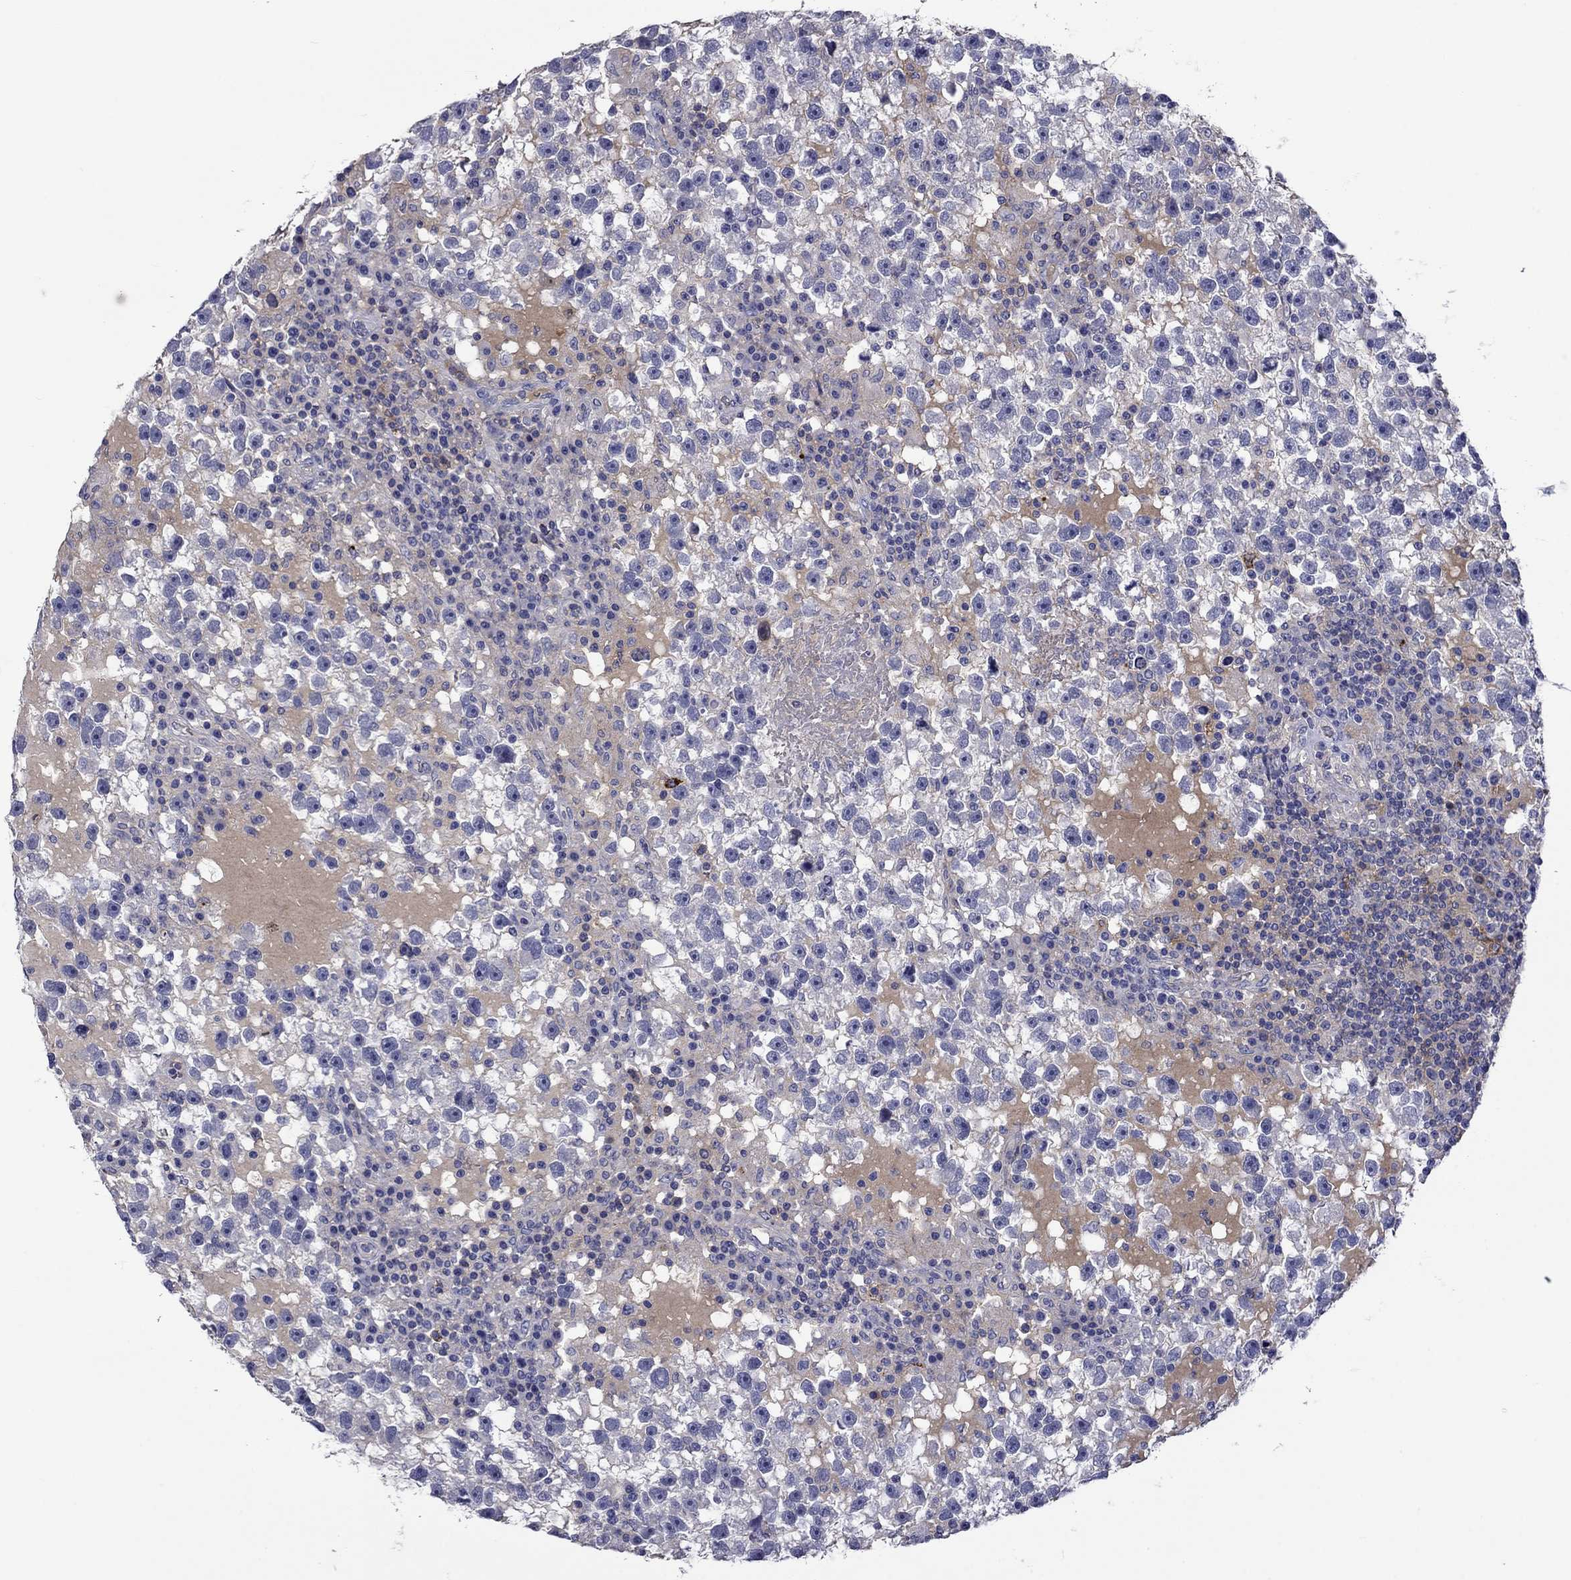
{"staining": {"intensity": "negative", "quantity": "none", "location": "none"}, "tissue": "testis cancer", "cell_type": "Tumor cells", "image_type": "cancer", "snomed": [{"axis": "morphology", "description": "Seminoma, NOS"}, {"axis": "topography", "description": "Testis"}], "caption": "Immunohistochemical staining of testis seminoma displays no significant staining in tumor cells. The staining was performed using DAB to visualize the protein expression in brown, while the nuclei were stained in blue with hematoxylin (Magnification: 20x).", "gene": "CNDP1", "patient": {"sex": "male", "age": 47}}